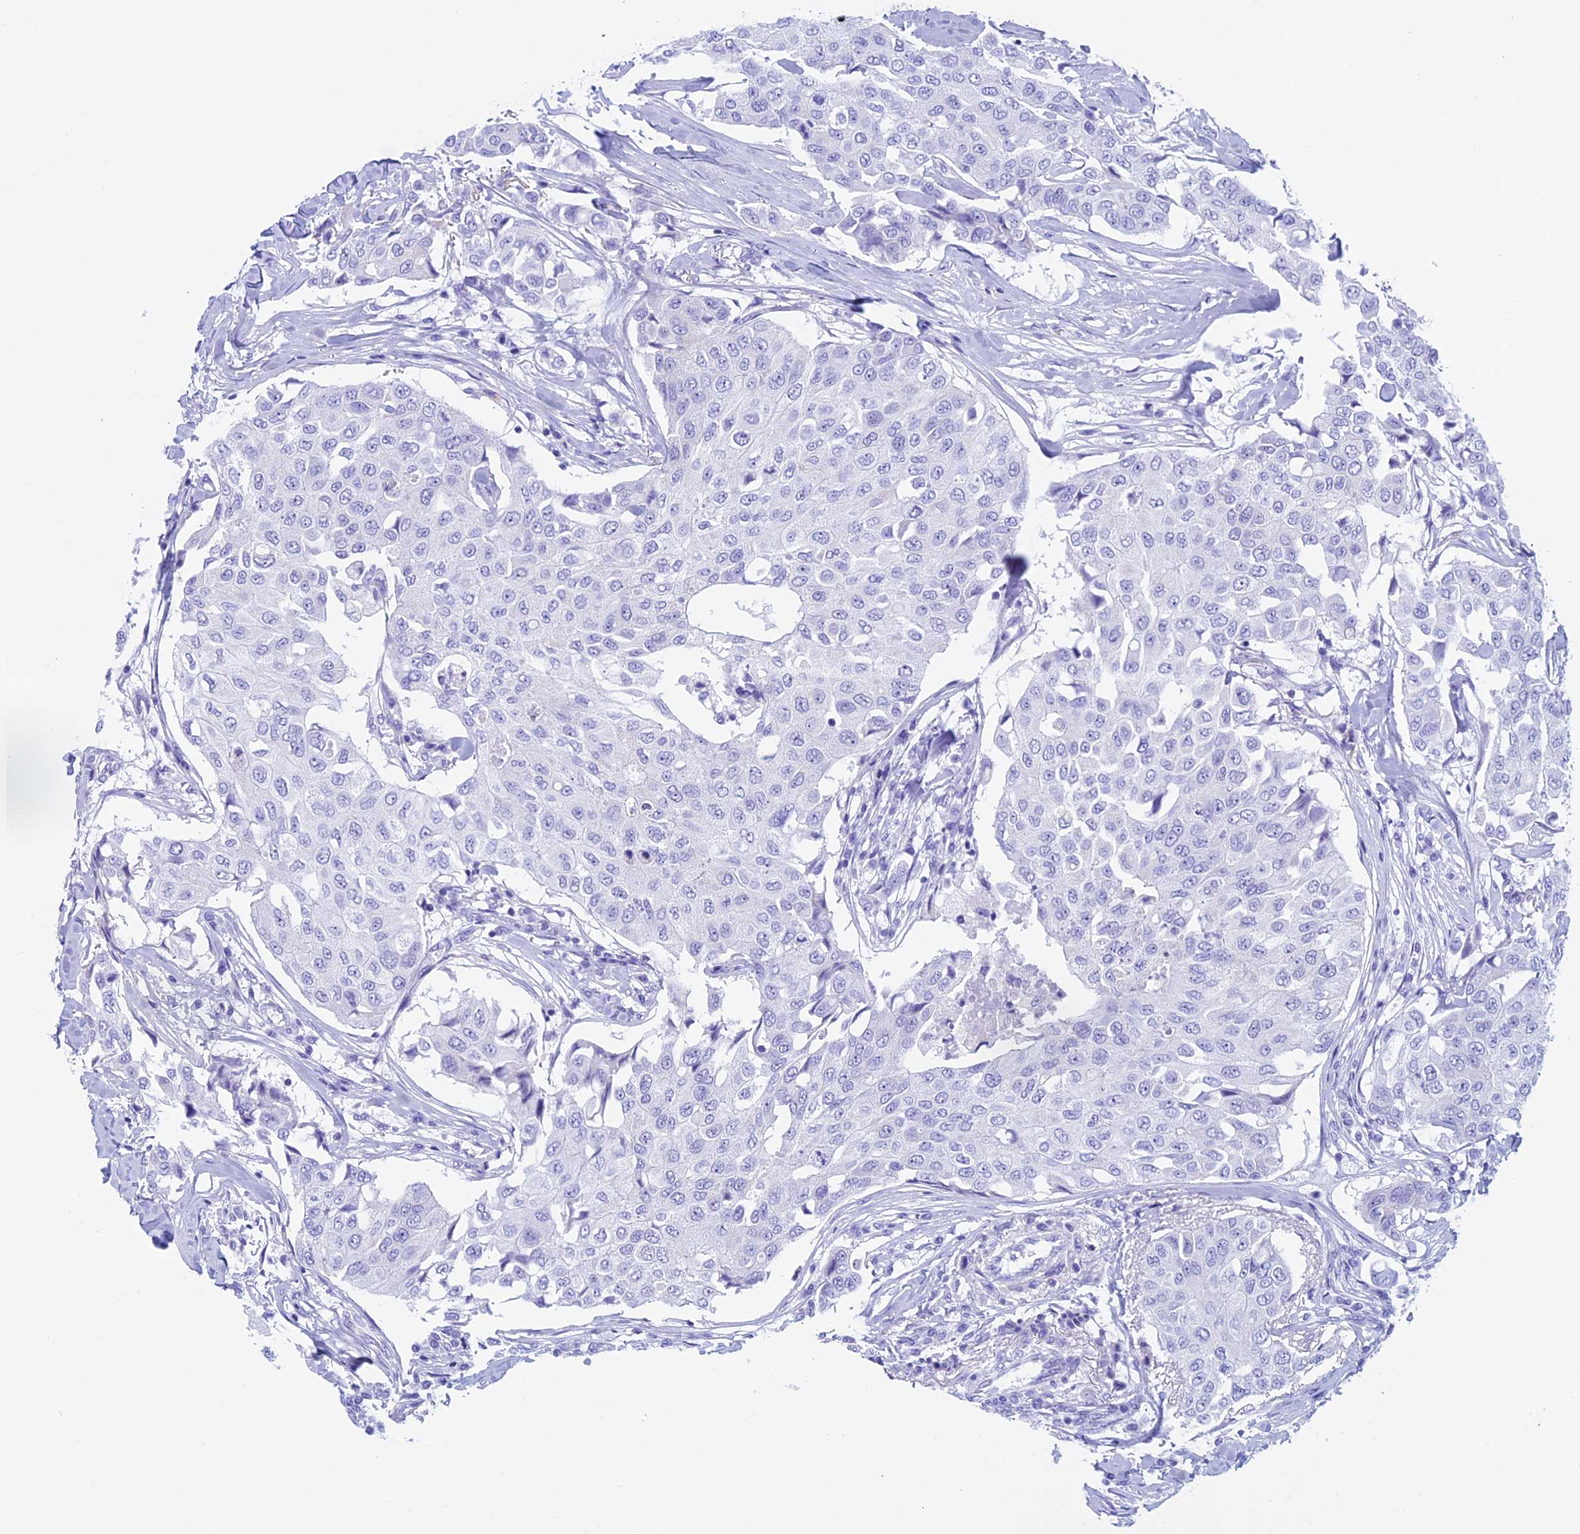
{"staining": {"intensity": "negative", "quantity": "none", "location": "none"}, "tissue": "breast cancer", "cell_type": "Tumor cells", "image_type": "cancer", "snomed": [{"axis": "morphology", "description": "Duct carcinoma"}, {"axis": "topography", "description": "Breast"}], "caption": "Breast infiltrating ductal carcinoma was stained to show a protein in brown. There is no significant positivity in tumor cells. The staining was performed using DAB (3,3'-diaminobenzidine) to visualize the protein expression in brown, while the nuclei were stained in blue with hematoxylin (Magnification: 20x).", "gene": "FAM169A", "patient": {"sex": "female", "age": 80}}